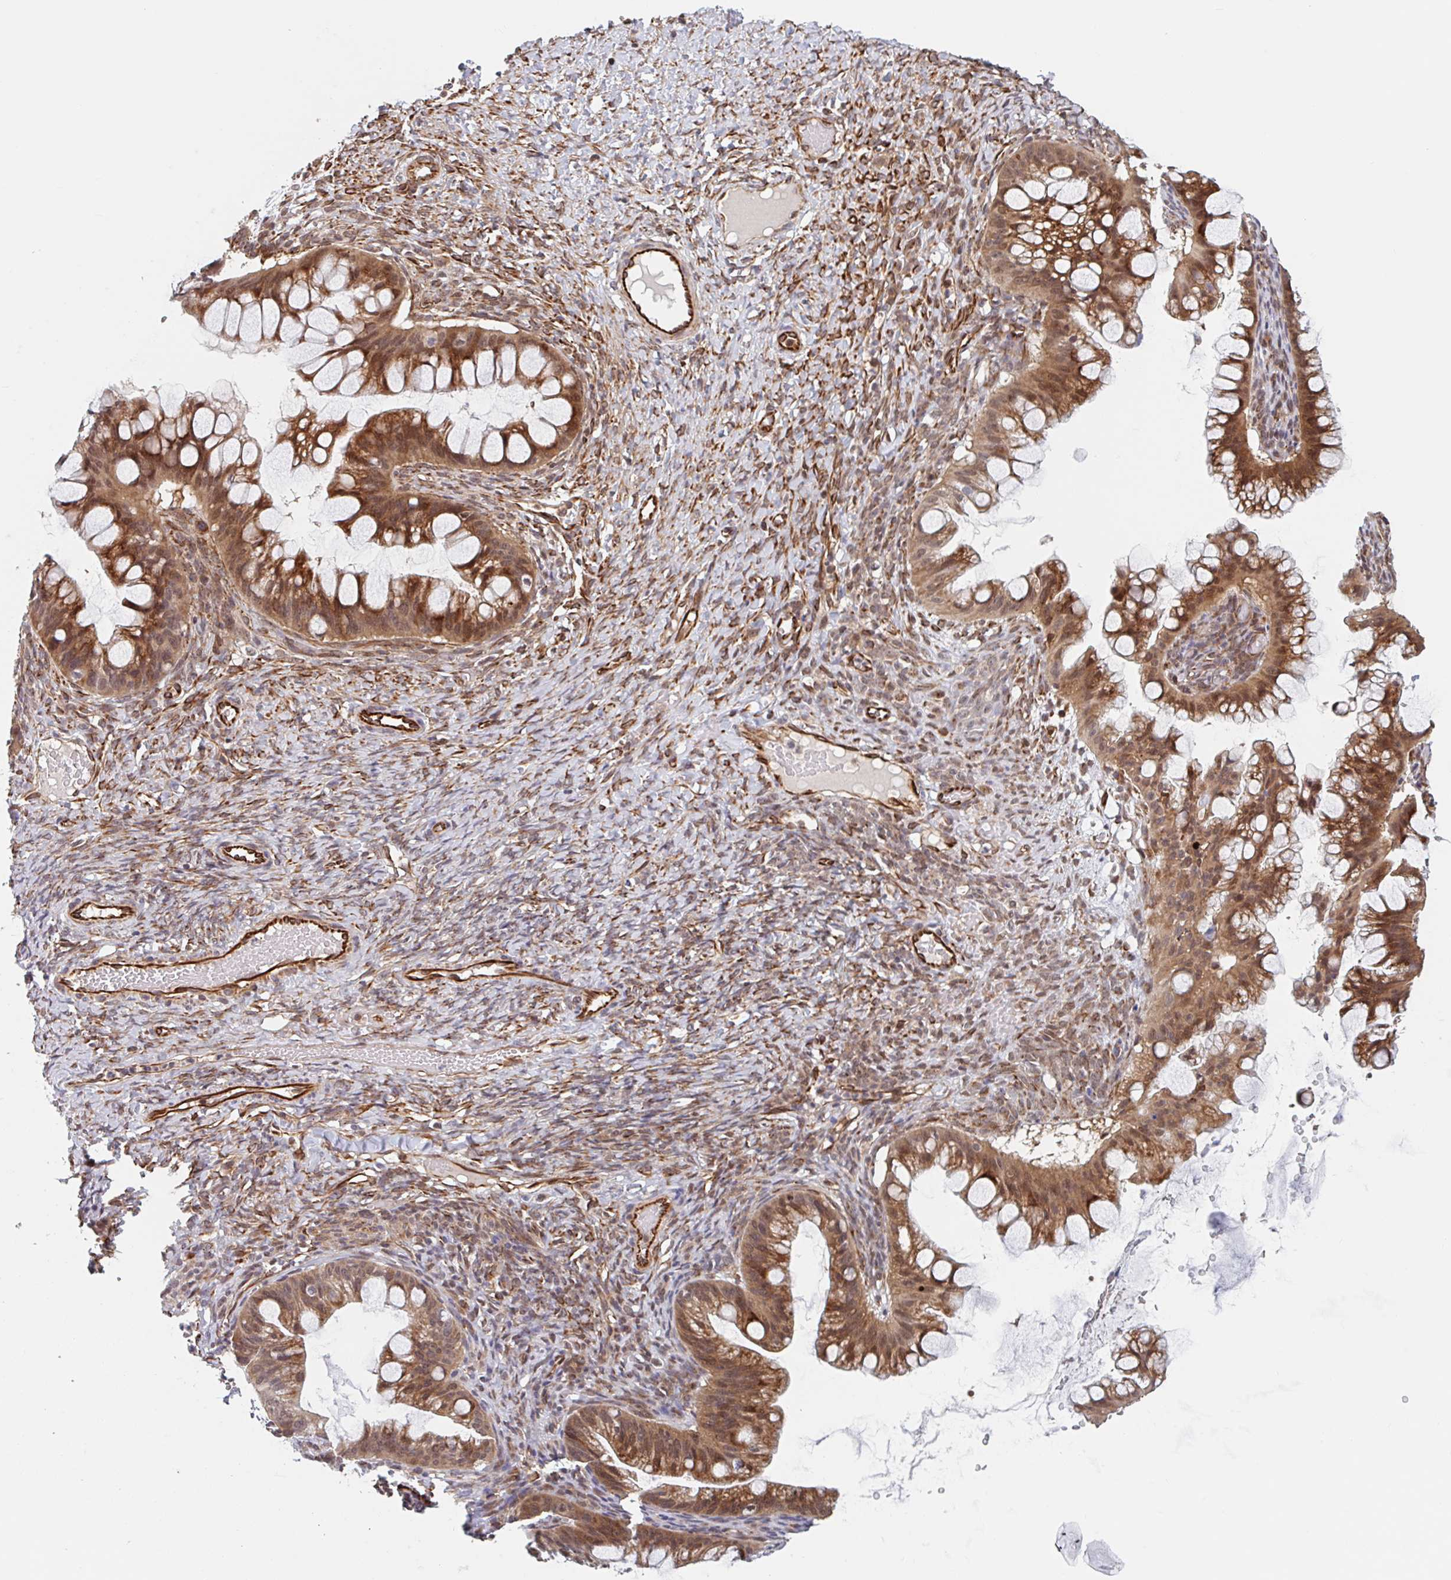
{"staining": {"intensity": "moderate", "quantity": ">75%", "location": "cytoplasmic/membranous,nuclear"}, "tissue": "ovarian cancer", "cell_type": "Tumor cells", "image_type": "cancer", "snomed": [{"axis": "morphology", "description": "Cystadenocarcinoma, mucinous, NOS"}, {"axis": "topography", "description": "Ovary"}], "caption": "Brown immunohistochemical staining in human ovarian mucinous cystadenocarcinoma demonstrates moderate cytoplasmic/membranous and nuclear staining in about >75% of tumor cells.", "gene": "NUB1", "patient": {"sex": "female", "age": 73}}